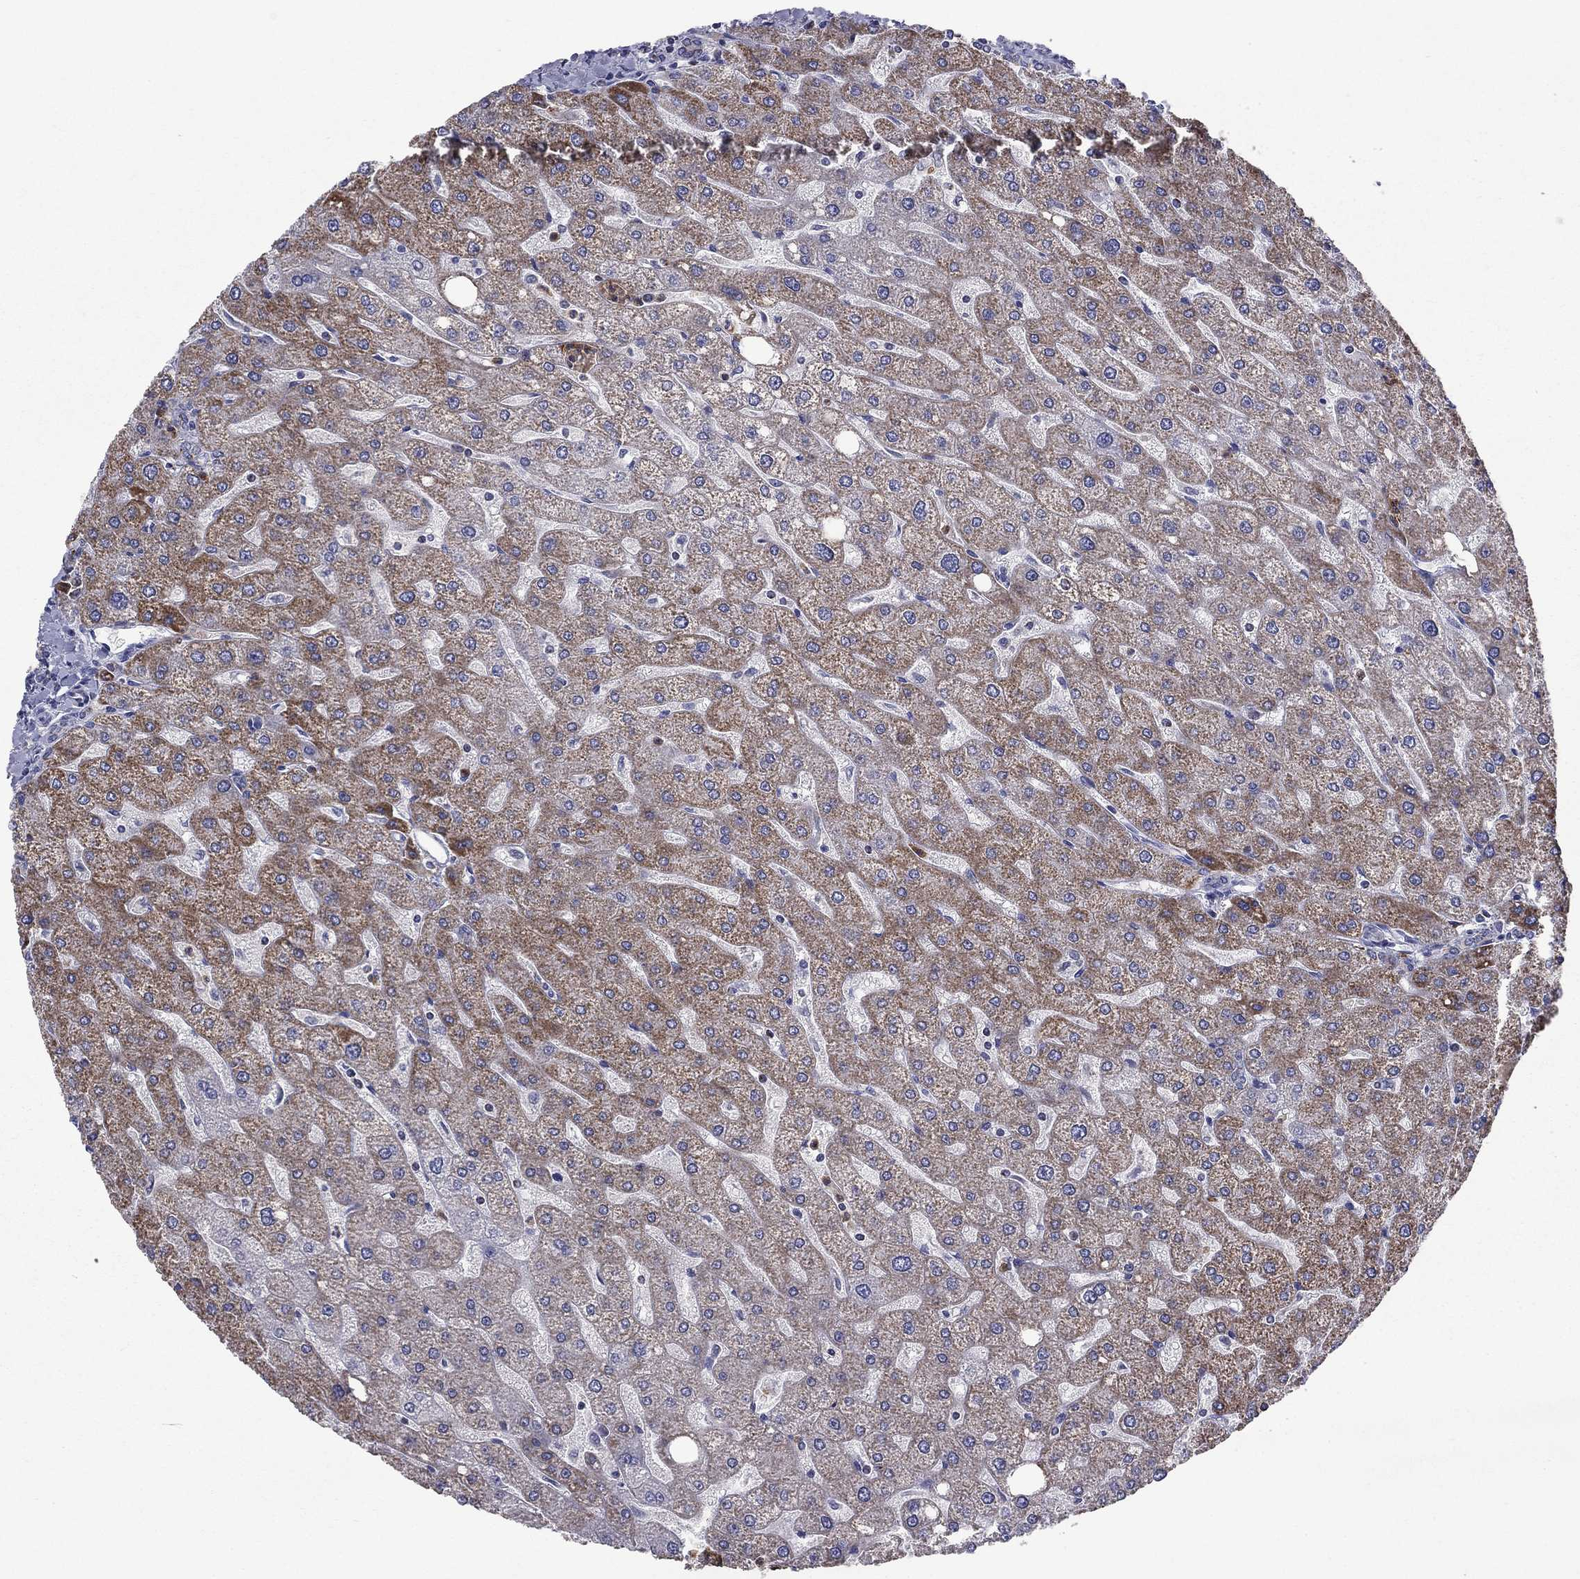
{"staining": {"intensity": "negative", "quantity": "none", "location": "none"}, "tissue": "liver", "cell_type": "Cholangiocytes", "image_type": "normal", "snomed": [{"axis": "morphology", "description": "Normal tissue, NOS"}, {"axis": "topography", "description": "Liver"}], "caption": "IHC image of normal liver: liver stained with DAB (3,3'-diaminobenzidine) exhibits no significant protein expression in cholangiocytes.", "gene": "NDUFA4L2", "patient": {"sex": "male", "age": 67}}